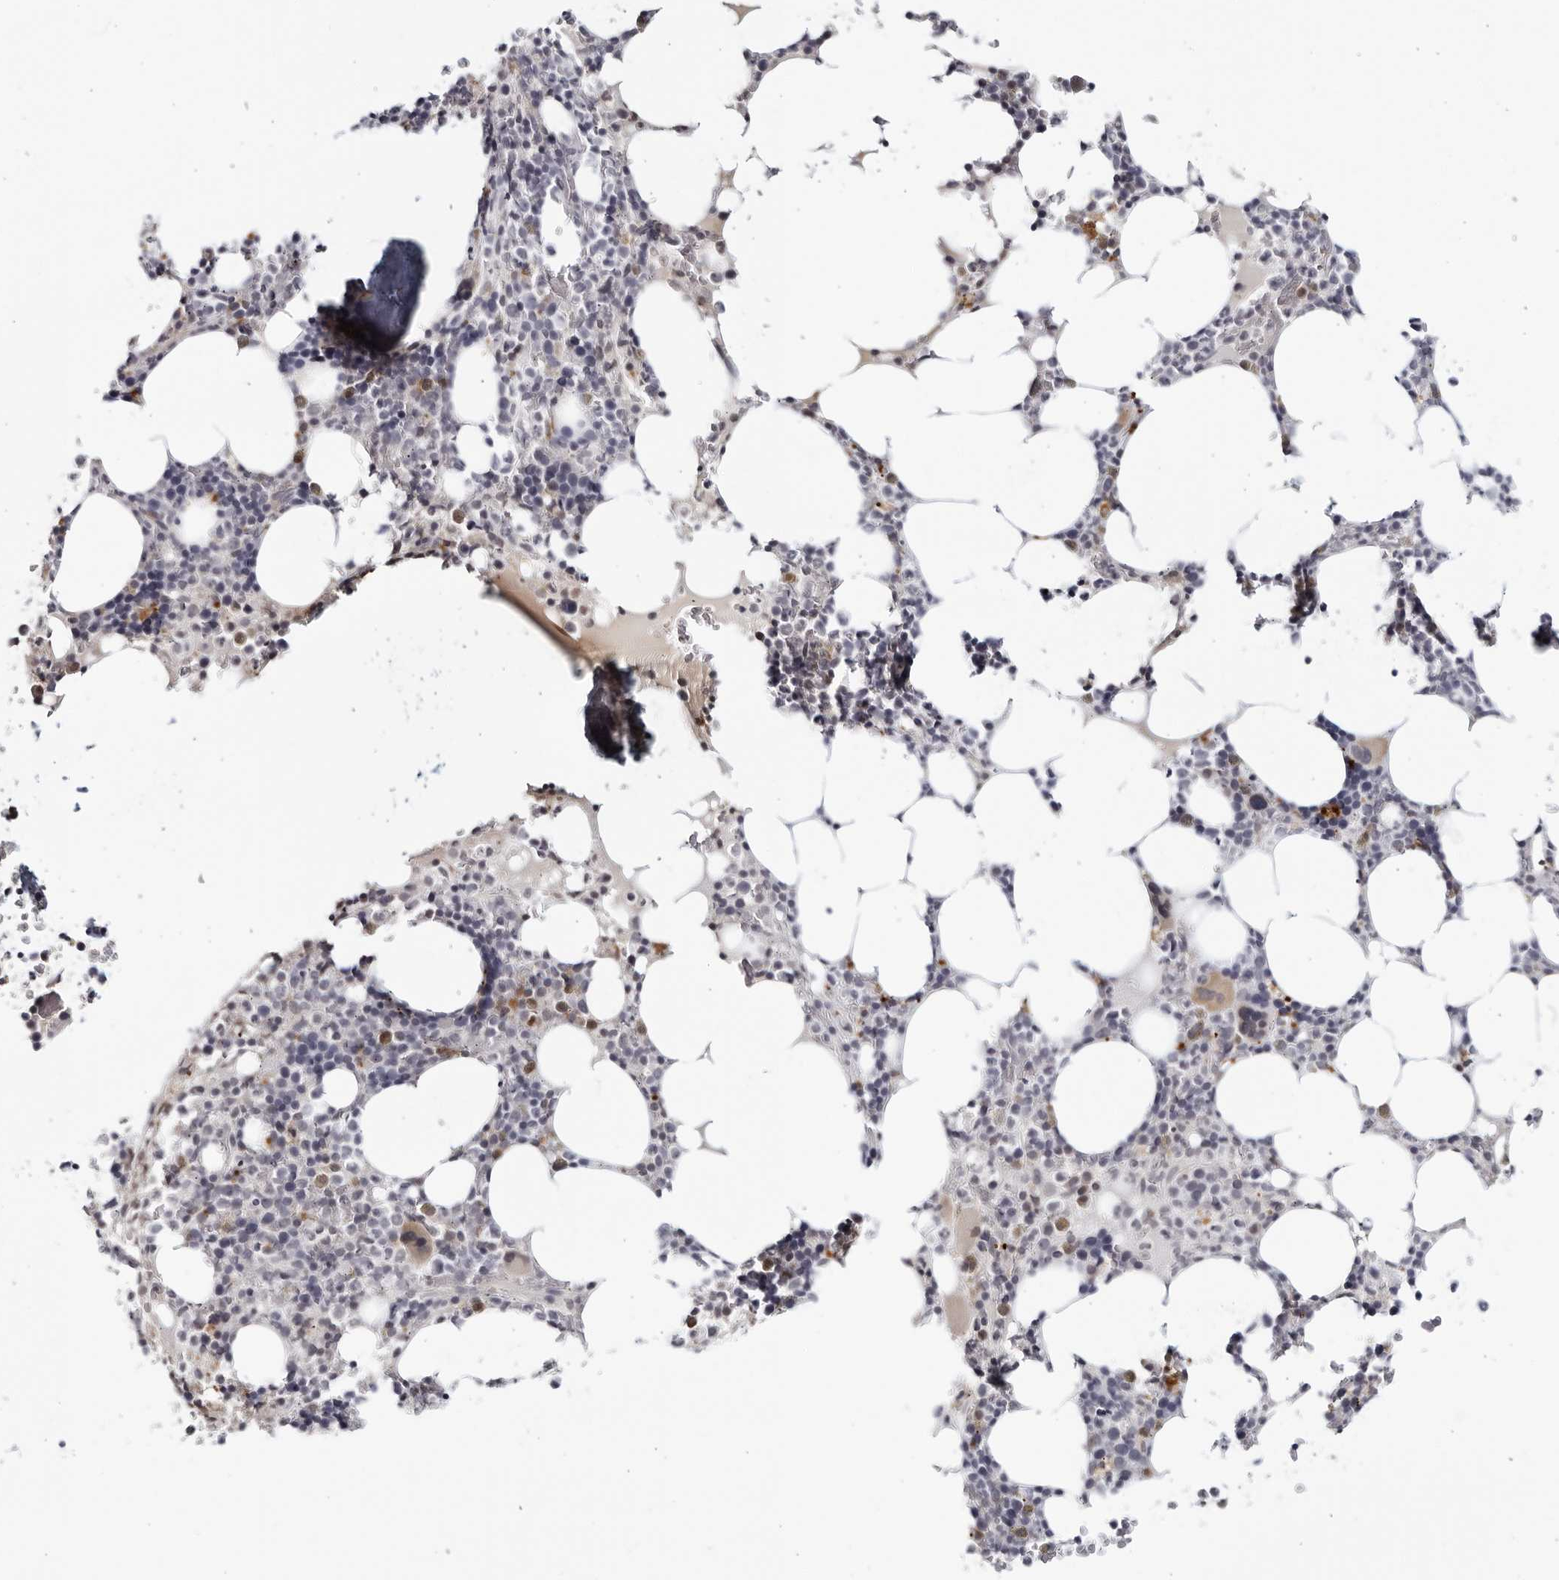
{"staining": {"intensity": "moderate", "quantity": "<25%", "location": "cytoplasmic/membranous"}, "tissue": "bone marrow", "cell_type": "Hematopoietic cells", "image_type": "normal", "snomed": [{"axis": "morphology", "description": "Normal tissue, NOS"}, {"axis": "topography", "description": "Bone marrow"}], "caption": "DAB immunohistochemical staining of unremarkable bone marrow displays moderate cytoplasmic/membranous protein staining in approximately <25% of hematopoietic cells.", "gene": "STRADB", "patient": {"sex": "male", "age": 58}}